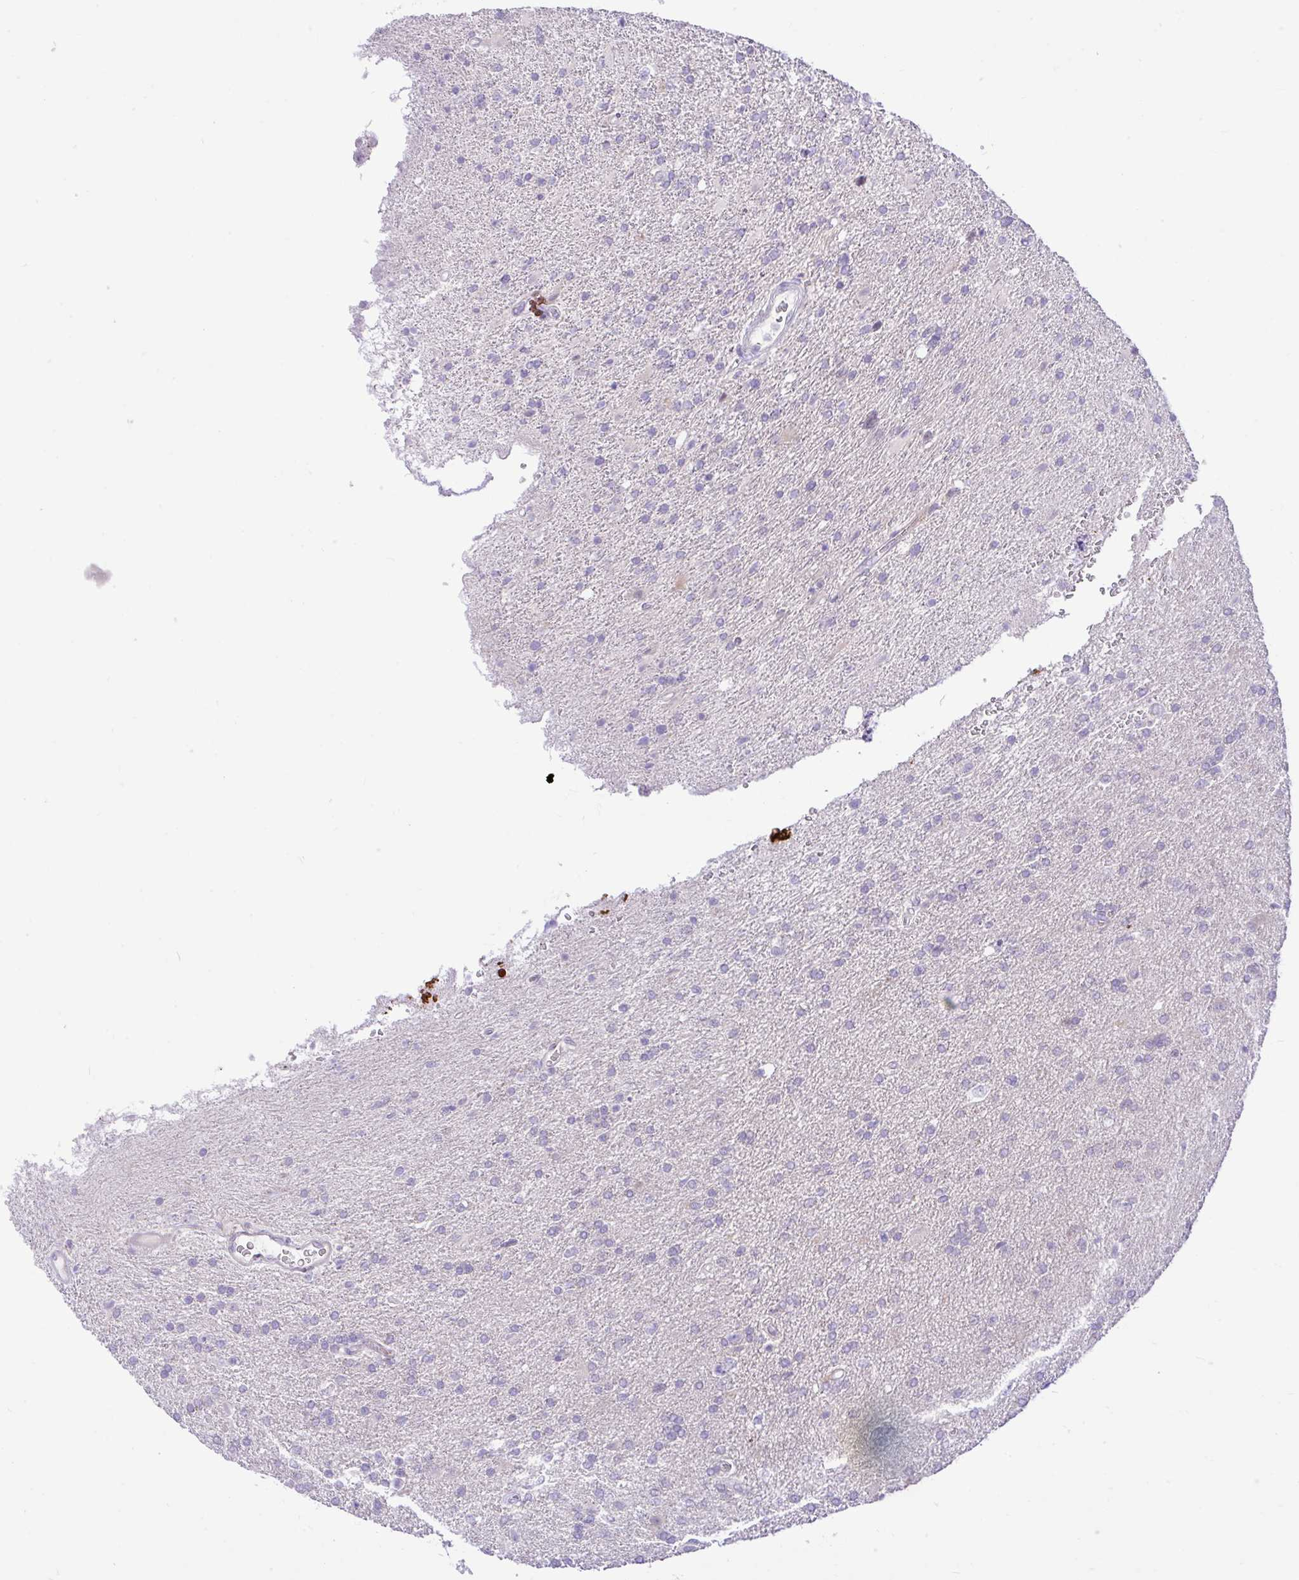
{"staining": {"intensity": "negative", "quantity": "none", "location": "none"}, "tissue": "glioma", "cell_type": "Tumor cells", "image_type": "cancer", "snomed": [{"axis": "morphology", "description": "Glioma, malignant, High grade"}, {"axis": "topography", "description": "Brain"}], "caption": "DAB immunohistochemical staining of glioma exhibits no significant expression in tumor cells. (Brightfield microscopy of DAB immunohistochemistry at high magnification).", "gene": "ZNF101", "patient": {"sex": "male", "age": 56}}